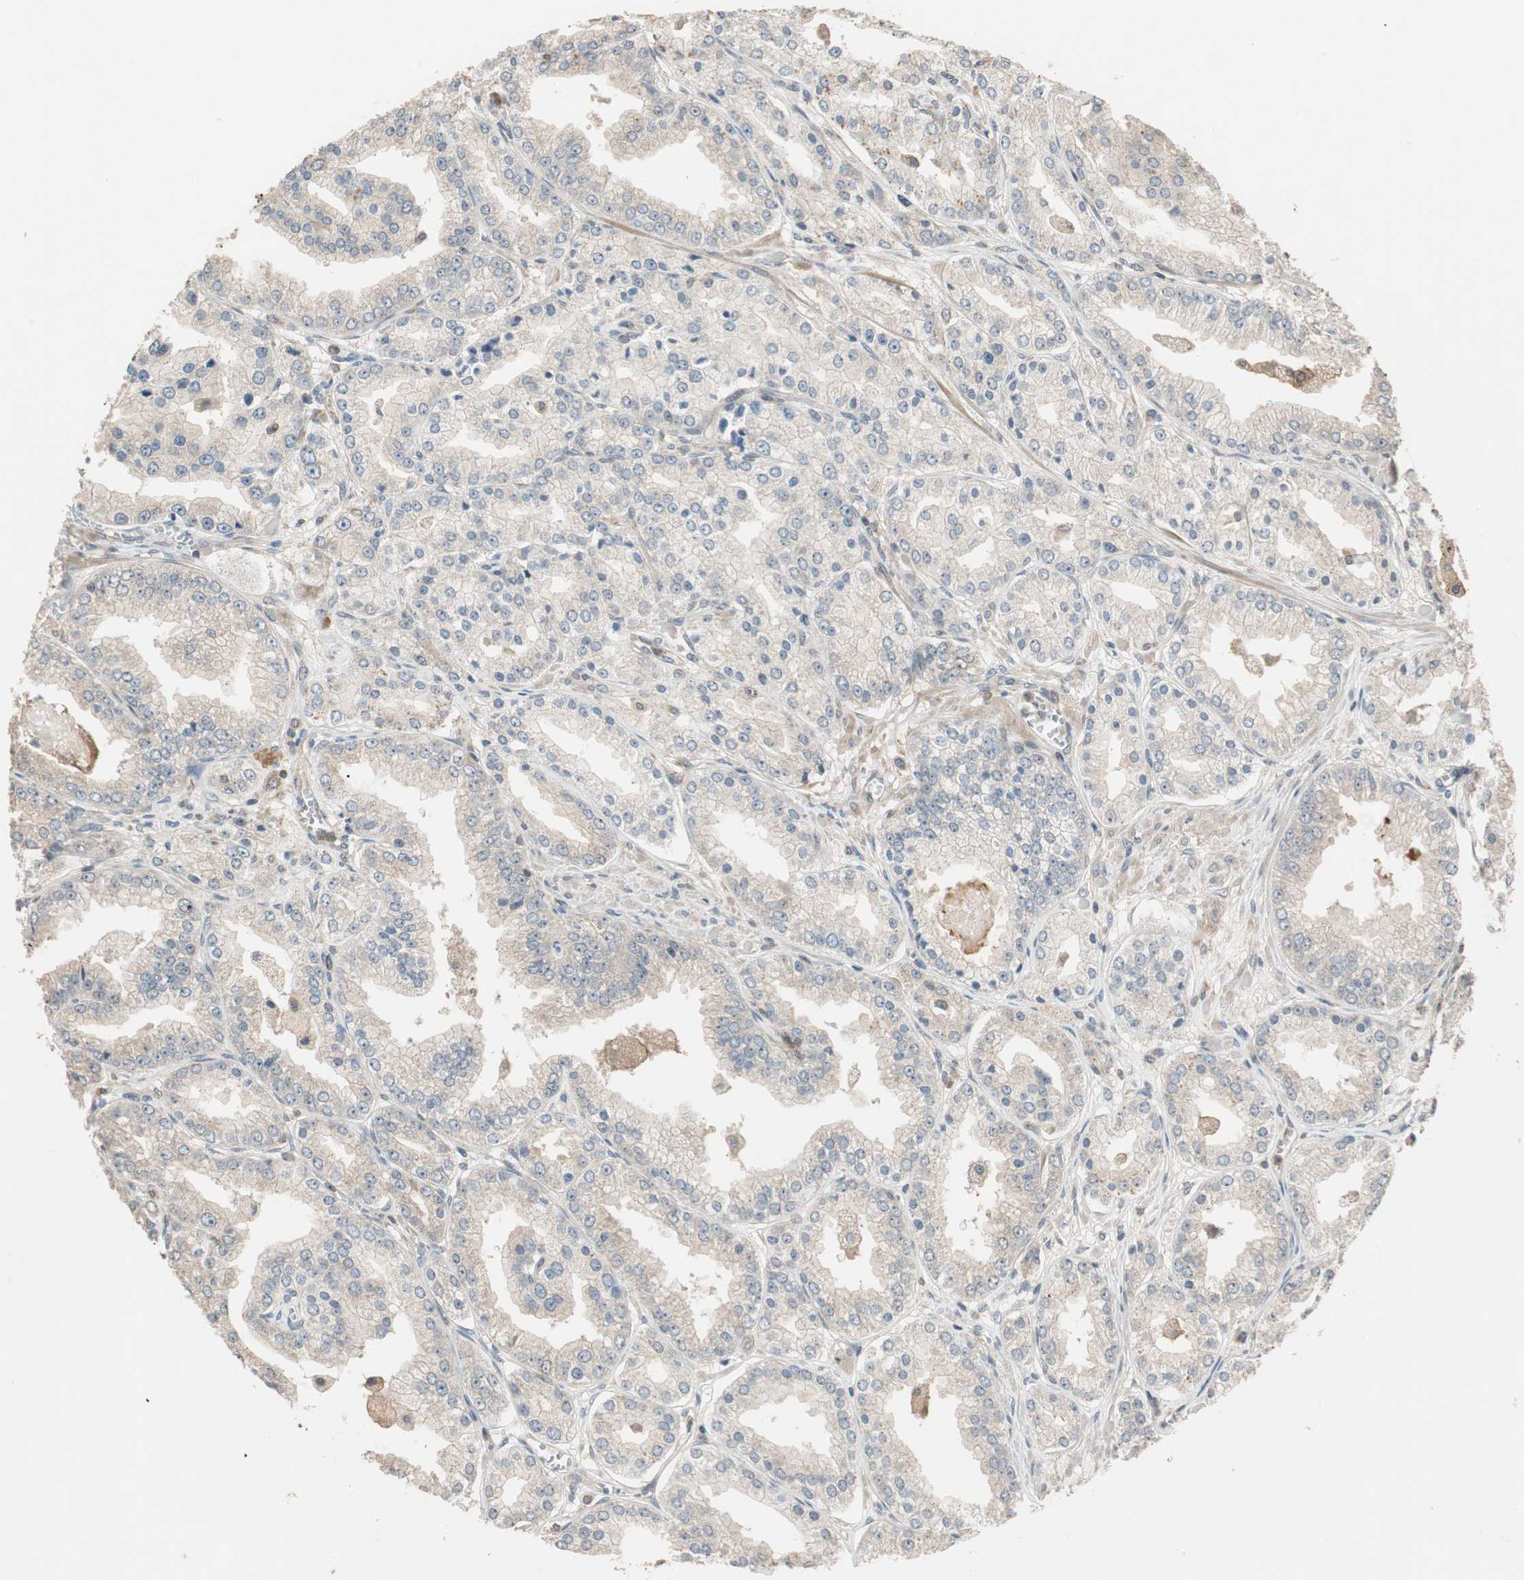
{"staining": {"intensity": "weak", "quantity": "25%-75%", "location": "cytoplasmic/membranous"}, "tissue": "prostate cancer", "cell_type": "Tumor cells", "image_type": "cancer", "snomed": [{"axis": "morphology", "description": "Adenocarcinoma, High grade"}, {"axis": "topography", "description": "Prostate"}], "caption": "Tumor cells exhibit weak cytoplasmic/membranous positivity in approximately 25%-75% of cells in prostate adenocarcinoma (high-grade). (Stains: DAB in brown, nuclei in blue, Microscopy: brightfield microscopy at high magnification).", "gene": "ATP6AP2", "patient": {"sex": "male", "age": 61}}